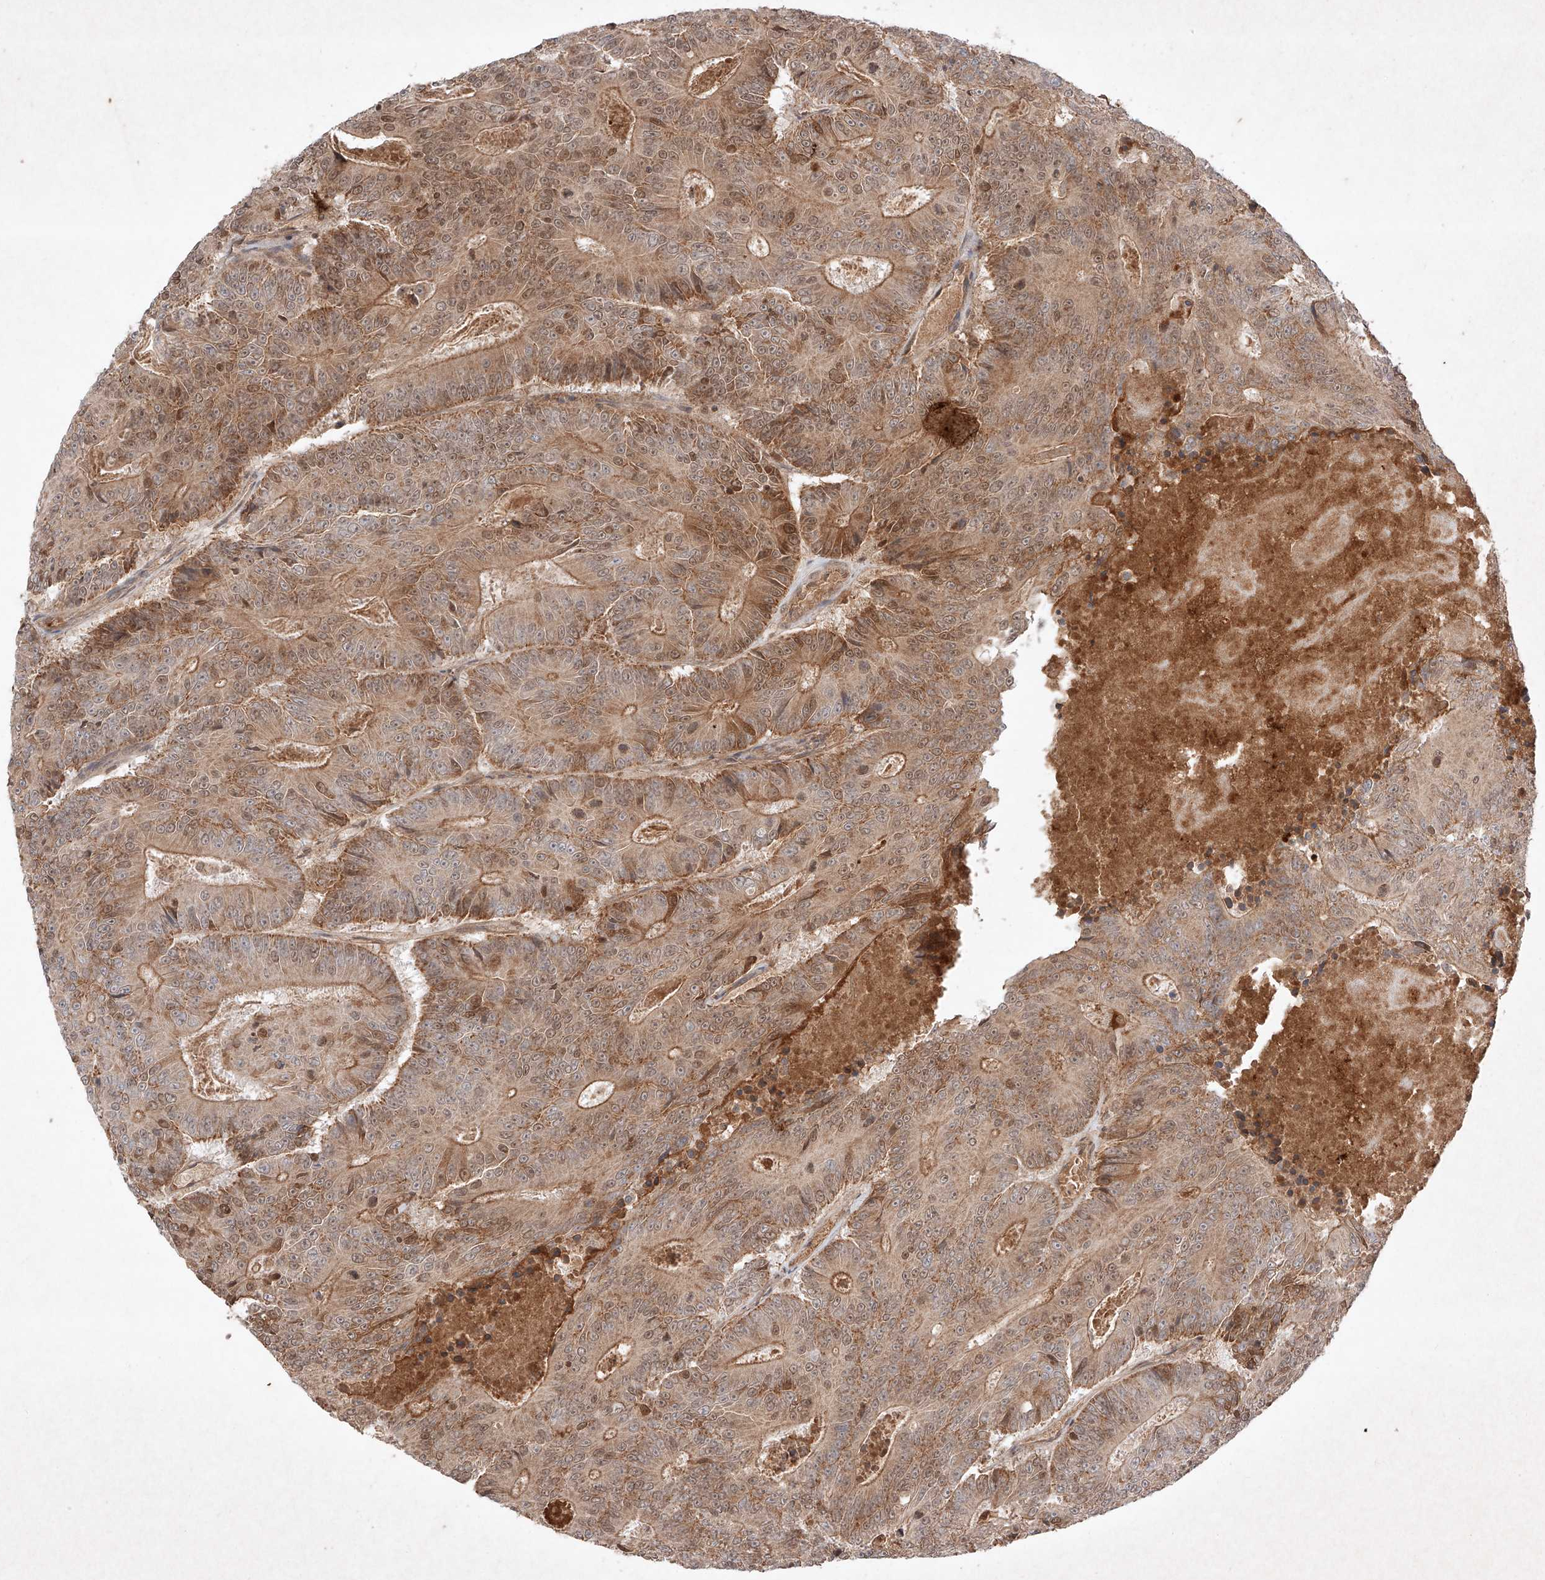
{"staining": {"intensity": "moderate", "quantity": "25%-75%", "location": "cytoplasmic/membranous,nuclear"}, "tissue": "colorectal cancer", "cell_type": "Tumor cells", "image_type": "cancer", "snomed": [{"axis": "morphology", "description": "Adenocarcinoma, NOS"}, {"axis": "topography", "description": "Colon"}], "caption": "Adenocarcinoma (colorectal) tissue demonstrates moderate cytoplasmic/membranous and nuclear staining in approximately 25%-75% of tumor cells, visualized by immunohistochemistry.", "gene": "RNF31", "patient": {"sex": "male", "age": 83}}